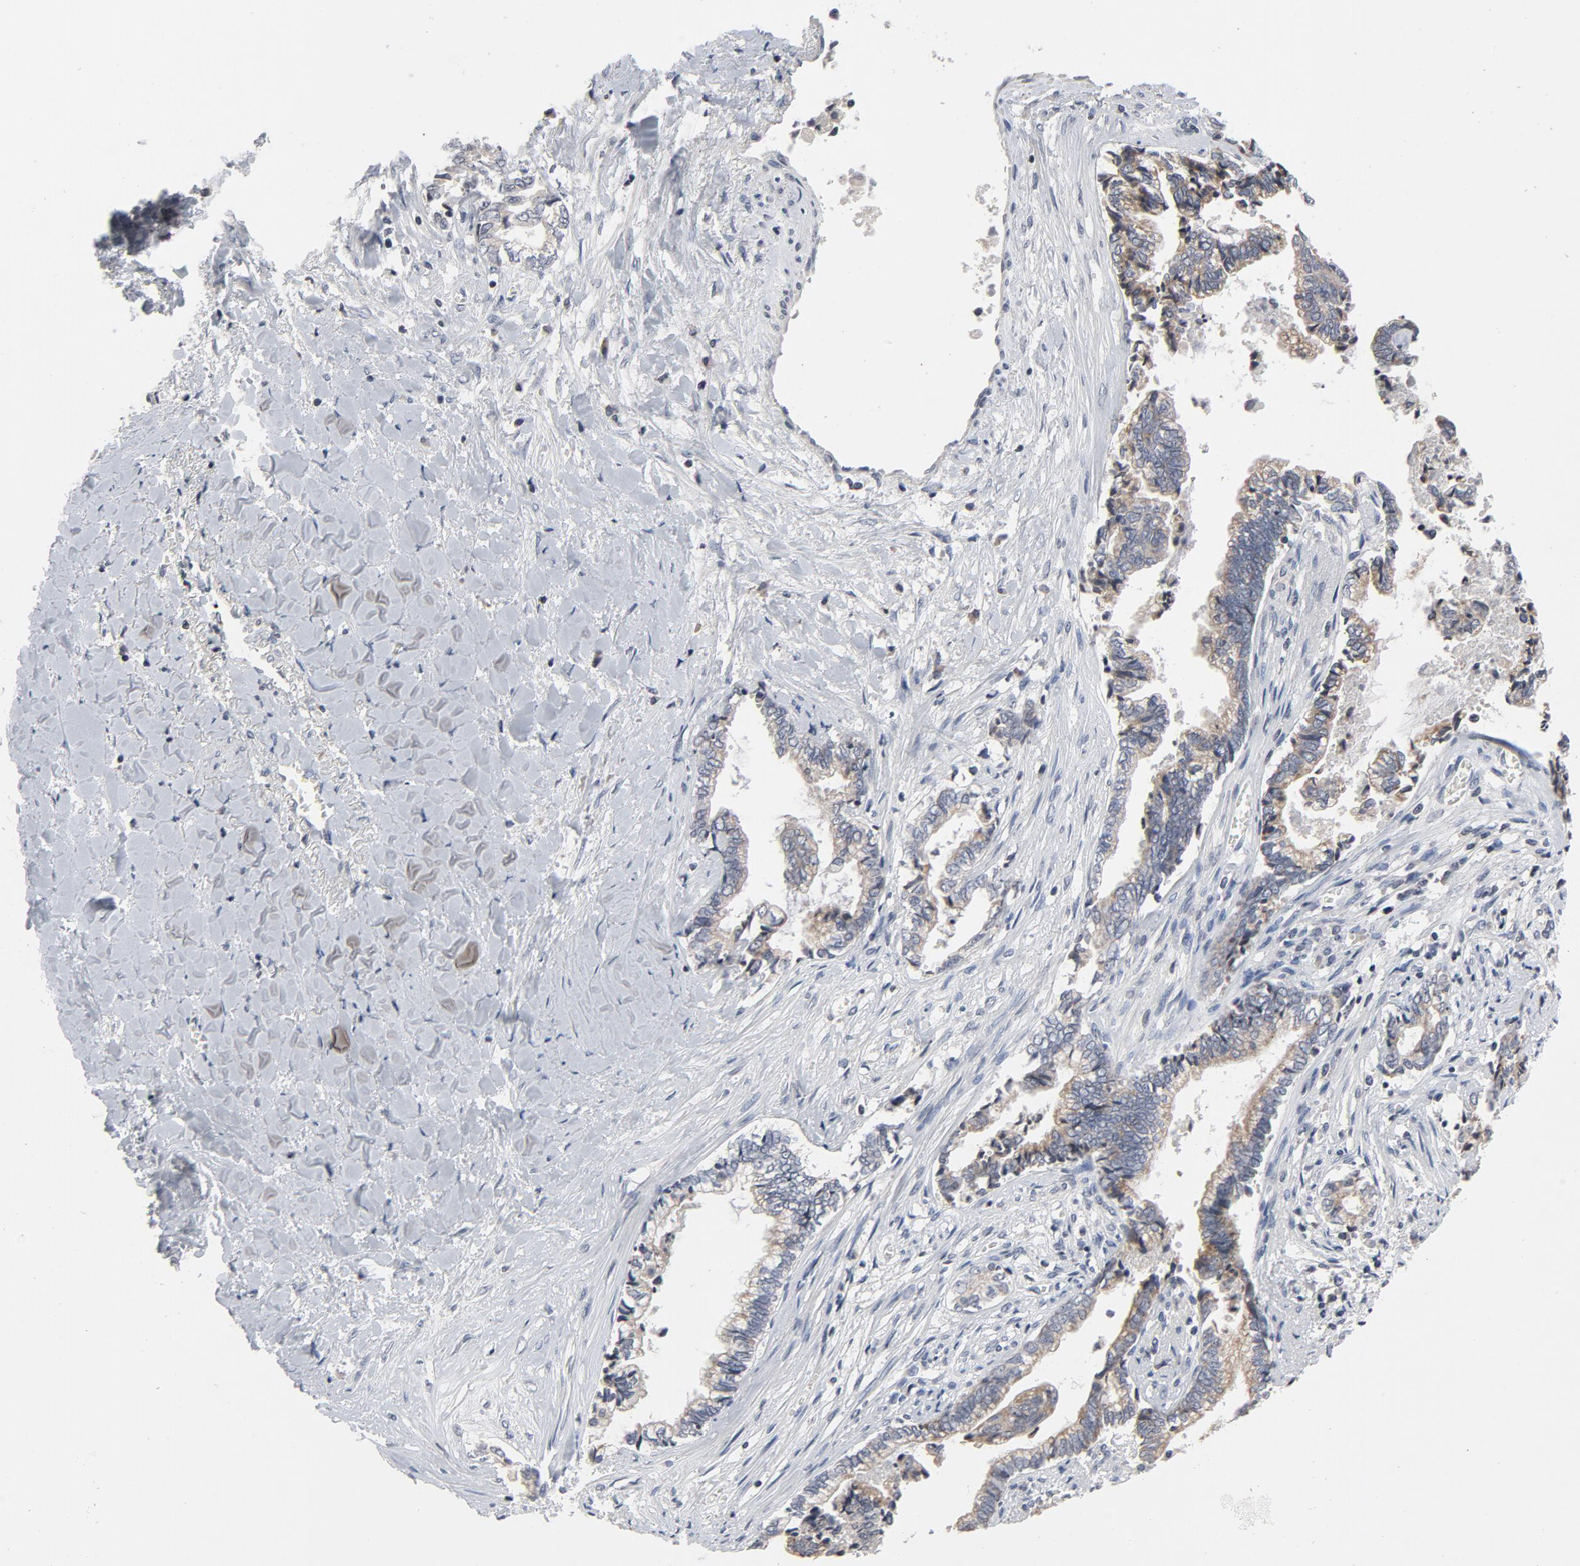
{"staining": {"intensity": "weak", "quantity": "25%-75%", "location": "cytoplasmic/membranous"}, "tissue": "liver cancer", "cell_type": "Tumor cells", "image_type": "cancer", "snomed": [{"axis": "morphology", "description": "Cholangiocarcinoma"}, {"axis": "topography", "description": "Liver"}], "caption": "IHC of human liver cancer (cholangiocarcinoma) shows low levels of weak cytoplasmic/membranous expression in about 25%-75% of tumor cells.", "gene": "TCL1A", "patient": {"sex": "male", "age": 57}}